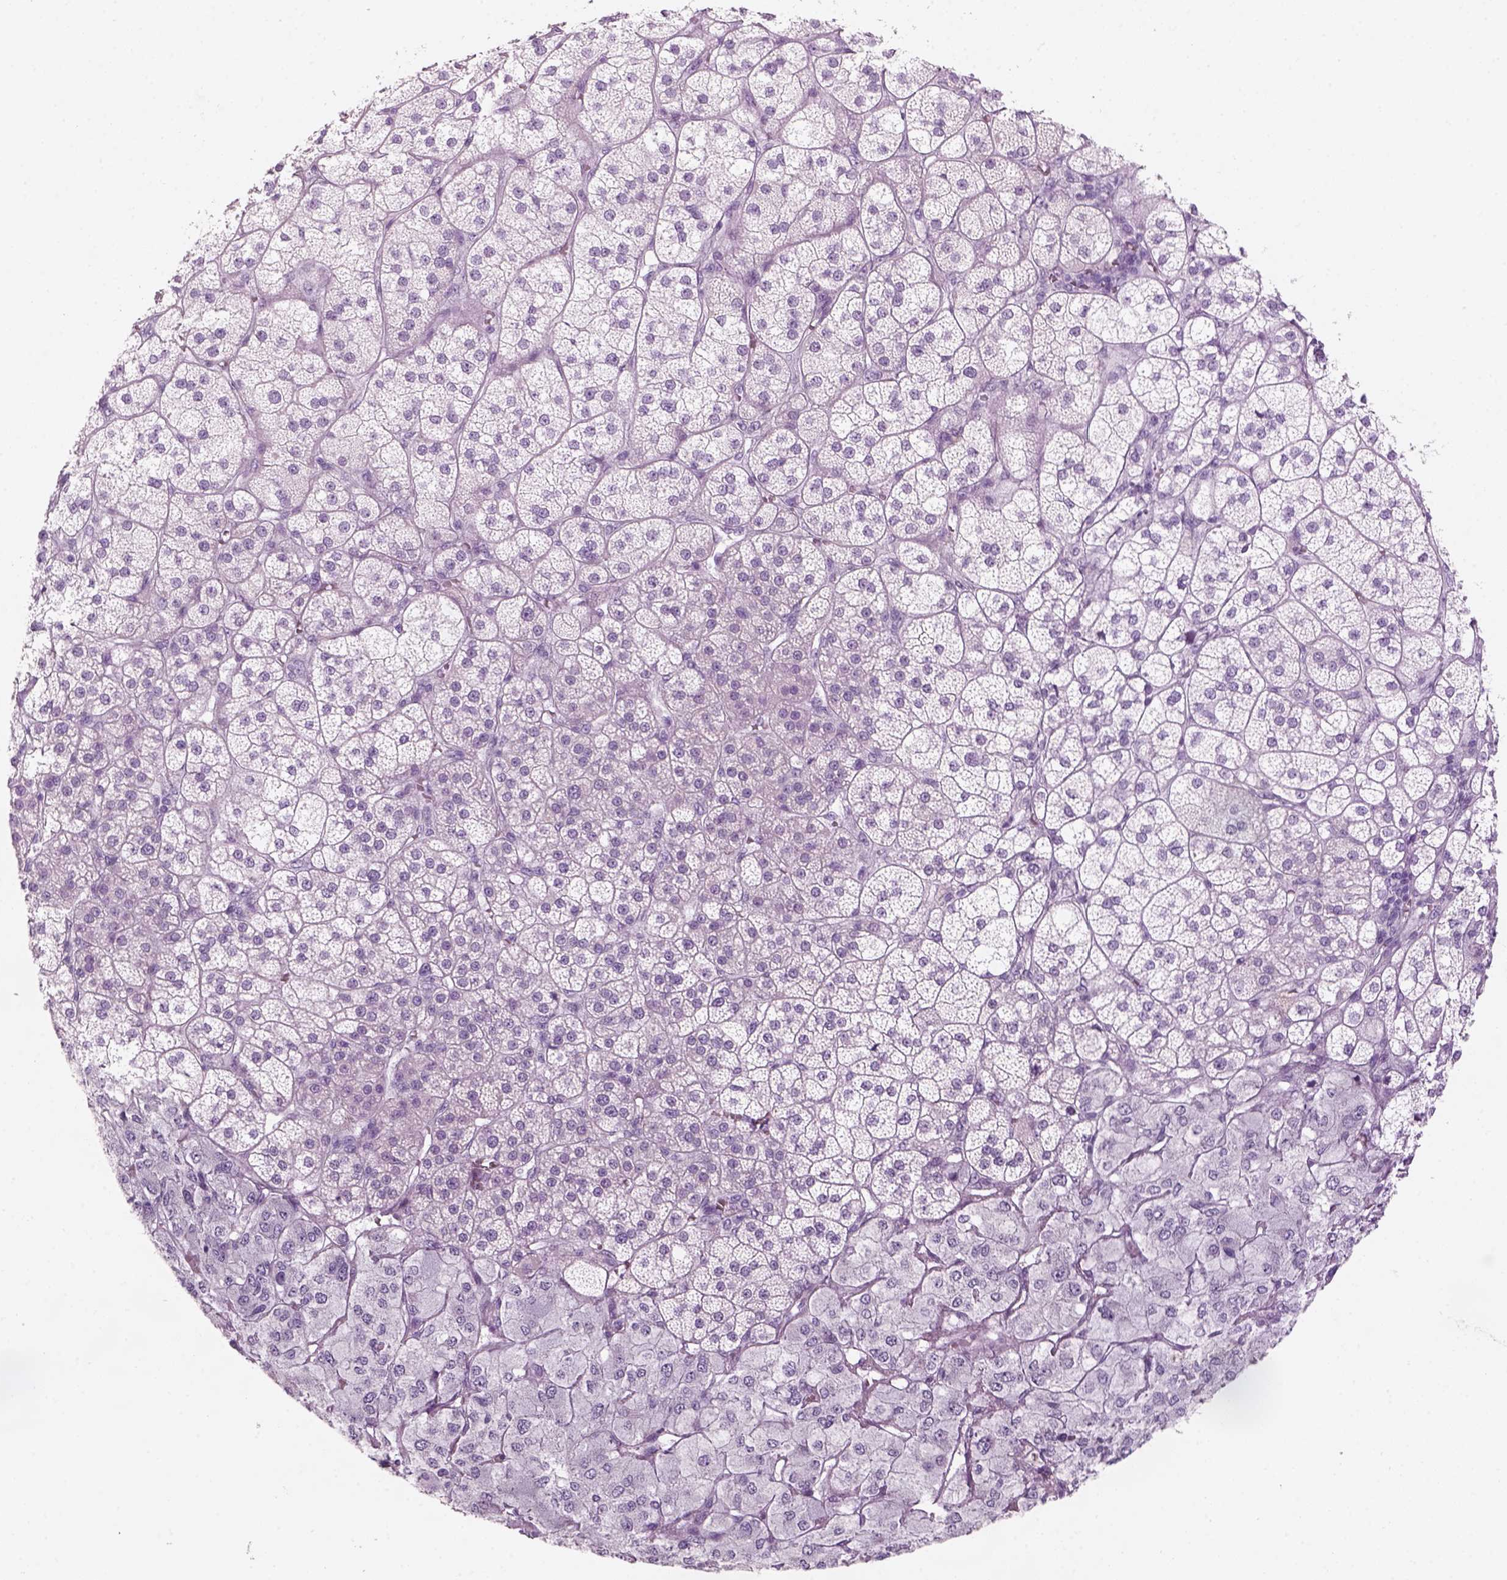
{"staining": {"intensity": "negative", "quantity": "none", "location": "none"}, "tissue": "adrenal gland", "cell_type": "Glandular cells", "image_type": "normal", "snomed": [{"axis": "morphology", "description": "Normal tissue, NOS"}, {"axis": "topography", "description": "Adrenal gland"}], "caption": "Human adrenal gland stained for a protein using immunohistochemistry (IHC) shows no staining in glandular cells.", "gene": "KRTAP11", "patient": {"sex": "female", "age": 60}}